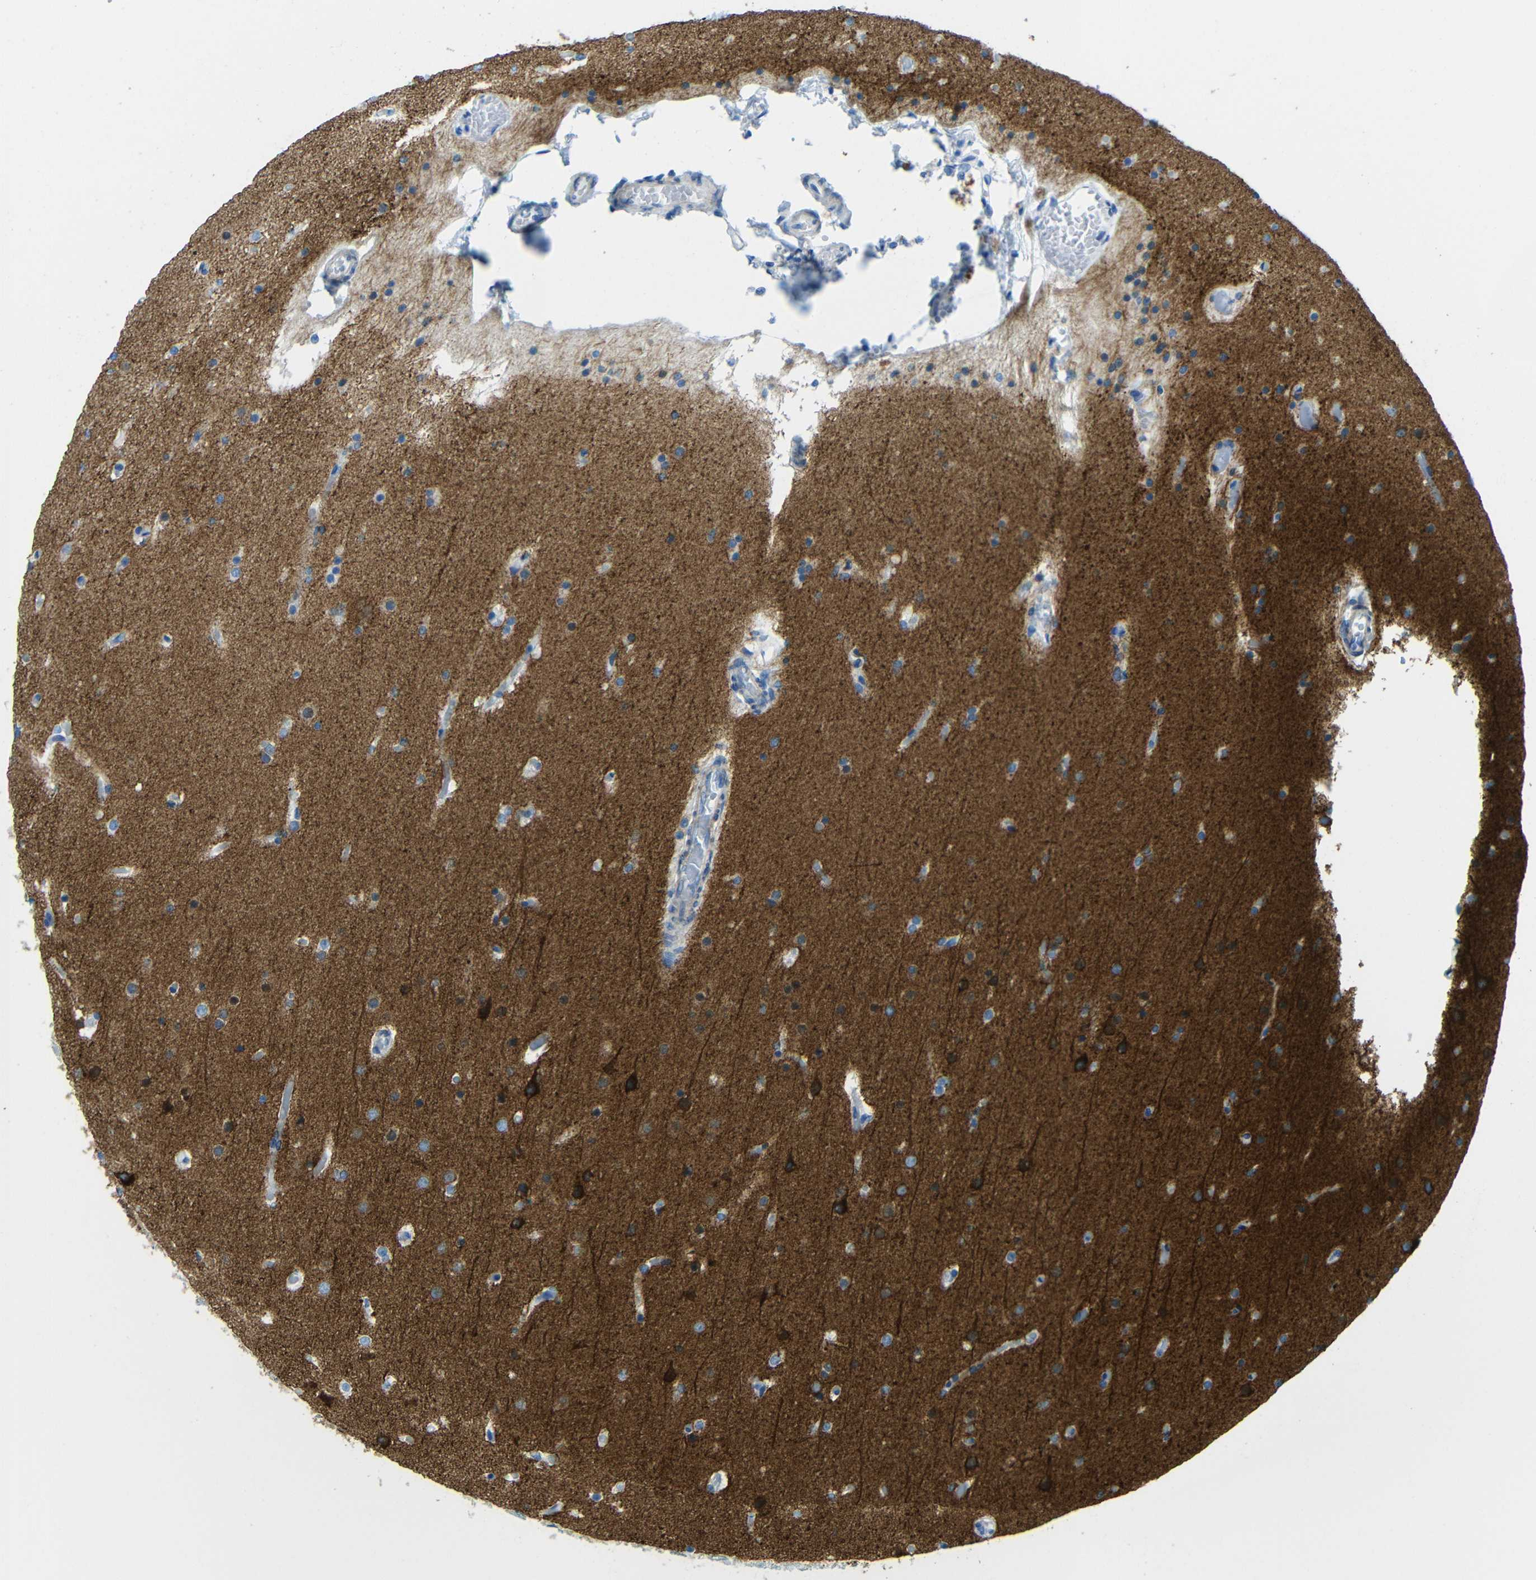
{"staining": {"intensity": "moderate", "quantity": "<25%", "location": "cytoplasmic/membranous"}, "tissue": "glioma", "cell_type": "Tumor cells", "image_type": "cancer", "snomed": [{"axis": "morphology", "description": "Glioma, malignant, High grade"}, {"axis": "topography", "description": "Cerebral cortex"}], "caption": "Protein staining of glioma tissue shows moderate cytoplasmic/membranous staining in about <25% of tumor cells. The staining is performed using DAB (3,3'-diaminobenzidine) brown chromogen to label protein expression. The nuclei are counter-stained blue using hematoxylin.", "gene": "TUBB4B", "patient": {"sex": "female", "age": 36}}